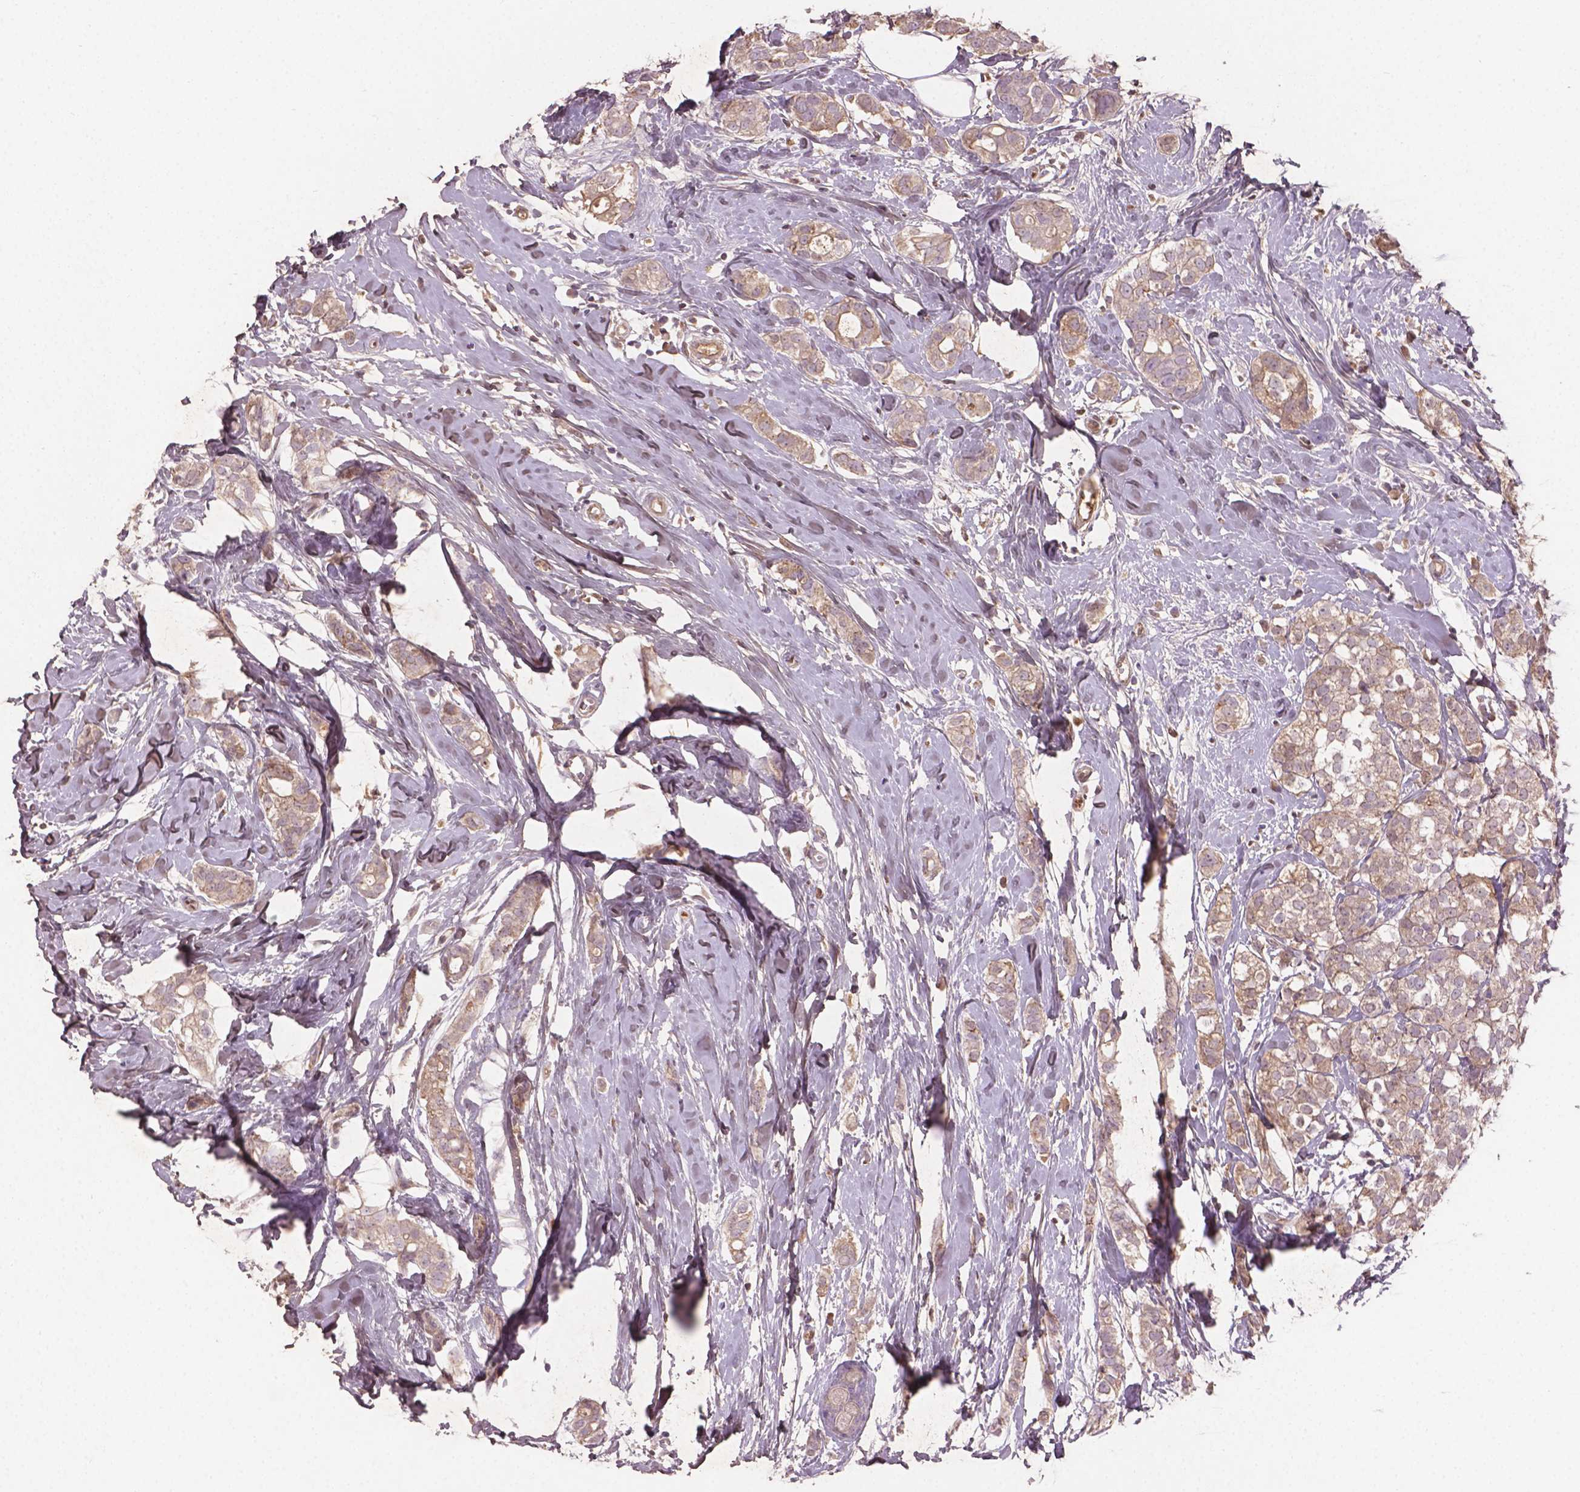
{"staining": {"intensity": "weak", "quantity": ">75%", "location": "cytoplasmic/membranous"}, "tissue": "breast cancer", "cell_type": "Tumor cells", "image_type": "cancer", "snomed": [{"axis": "morphology", "description": "Duct carcinoma"}, {"axis": "topography", "description": "Breast"}], "caption": "This is a histology image of IHC staining of invasive ductal carcinoma (breast), which shows weak staining in the cytoplasmic/membranous of tumor cells.", "gene": "SOX17", "patient": {"sex": "female", "age": 40}}